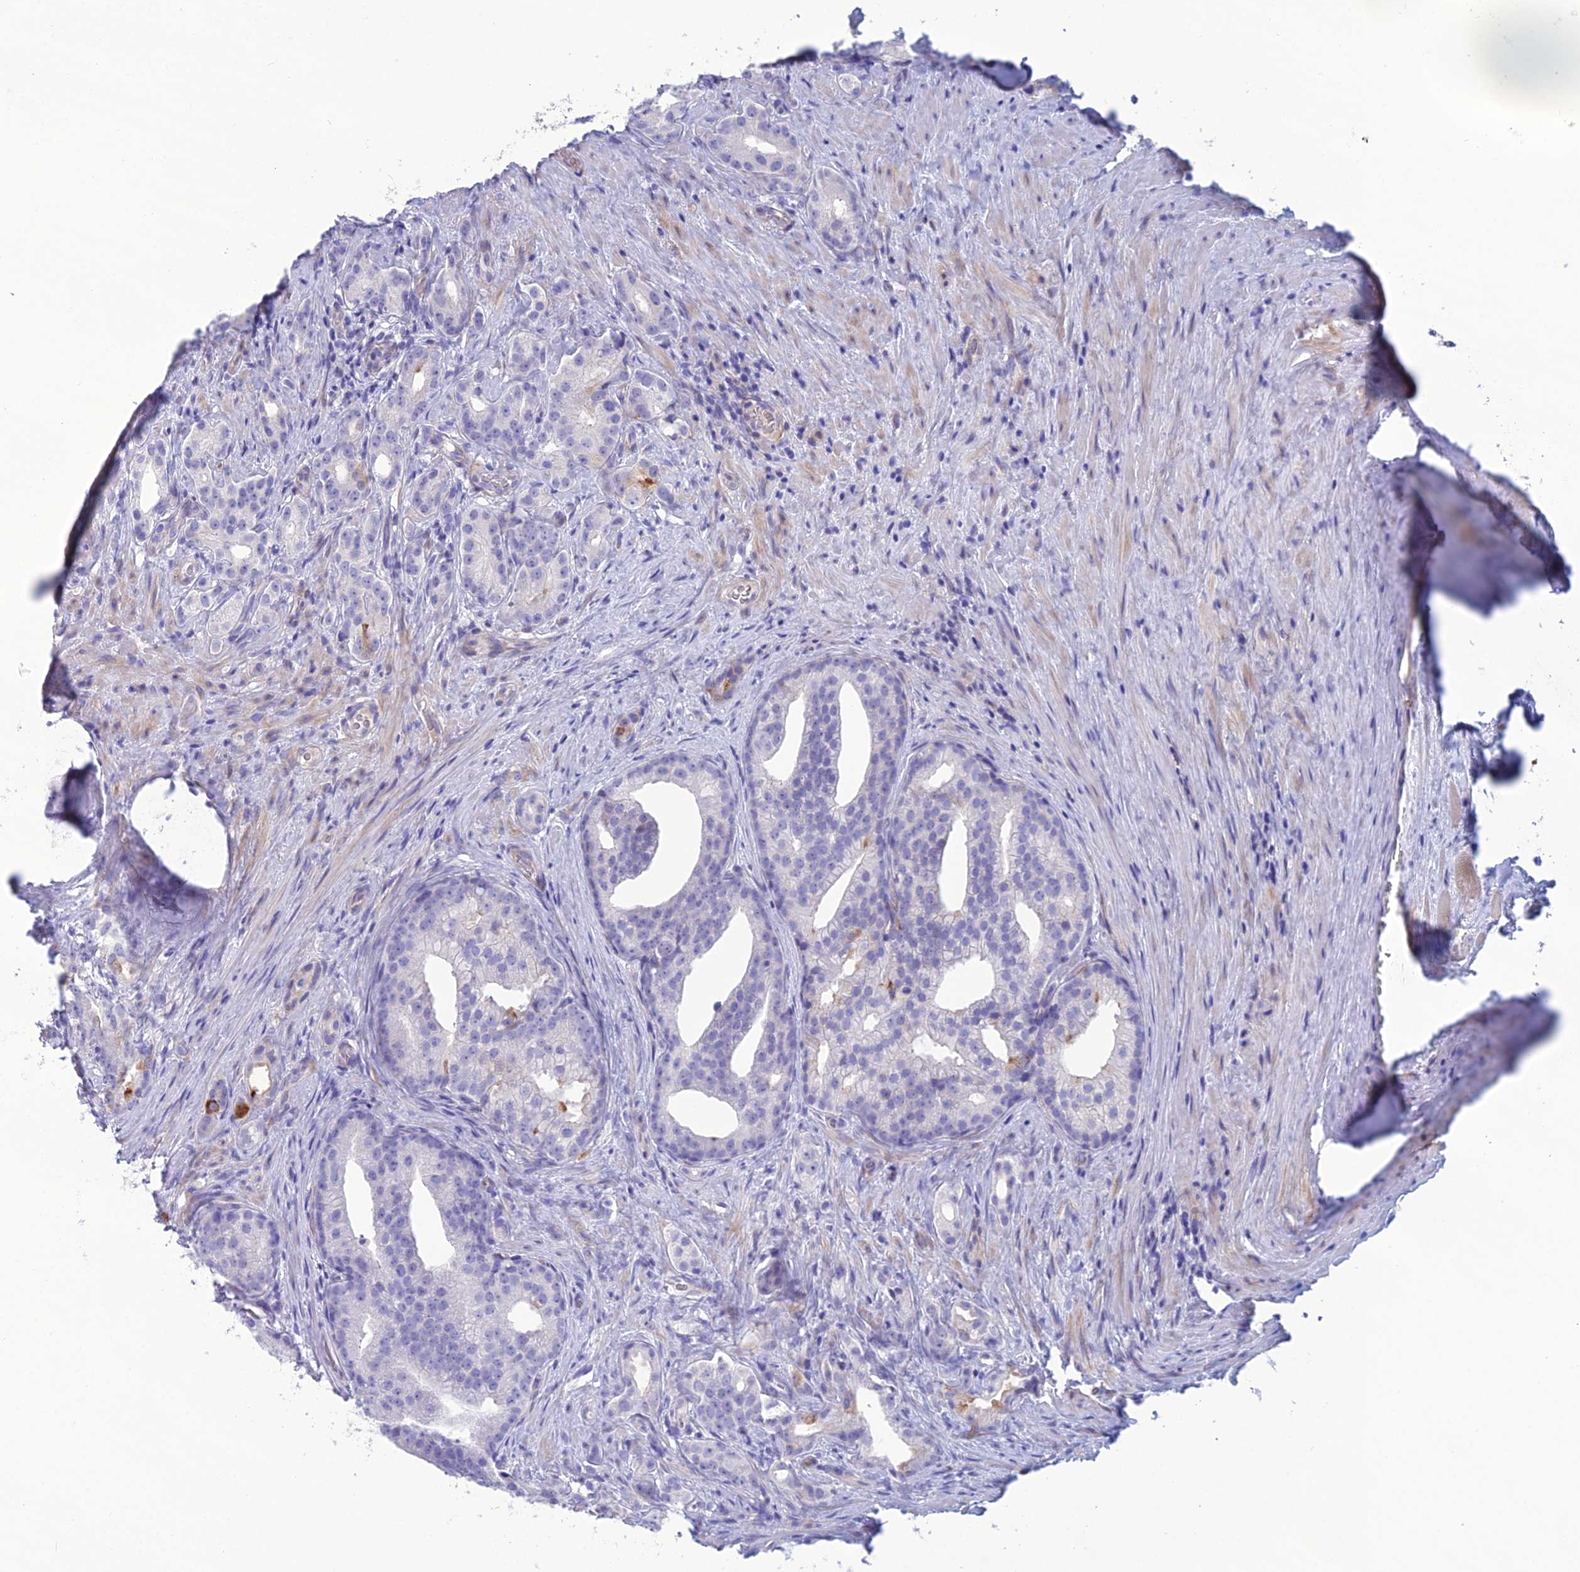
{"staining": {"intensity": "negative", "quantity": "none", "location": "none"}, "tissue": "prostate cancer", "cell_type": "Tumor cells", "image_type": "cancer", "snomed": [{"axis": "morphology", "description": "Adenocarcinoma, Low grade"}, {"axis": "topography", "description": "Prostate"}], "caption": "Immunohistochemistry (IHC) micrograph of neoplastic tissue: human low-grade adenocarcinoma (prostate) stained with DAB demonstrates no significant protein positivity in tumor cells.", "gene": "OR56B1", "patient": {"sex": "male", "age": 71}}